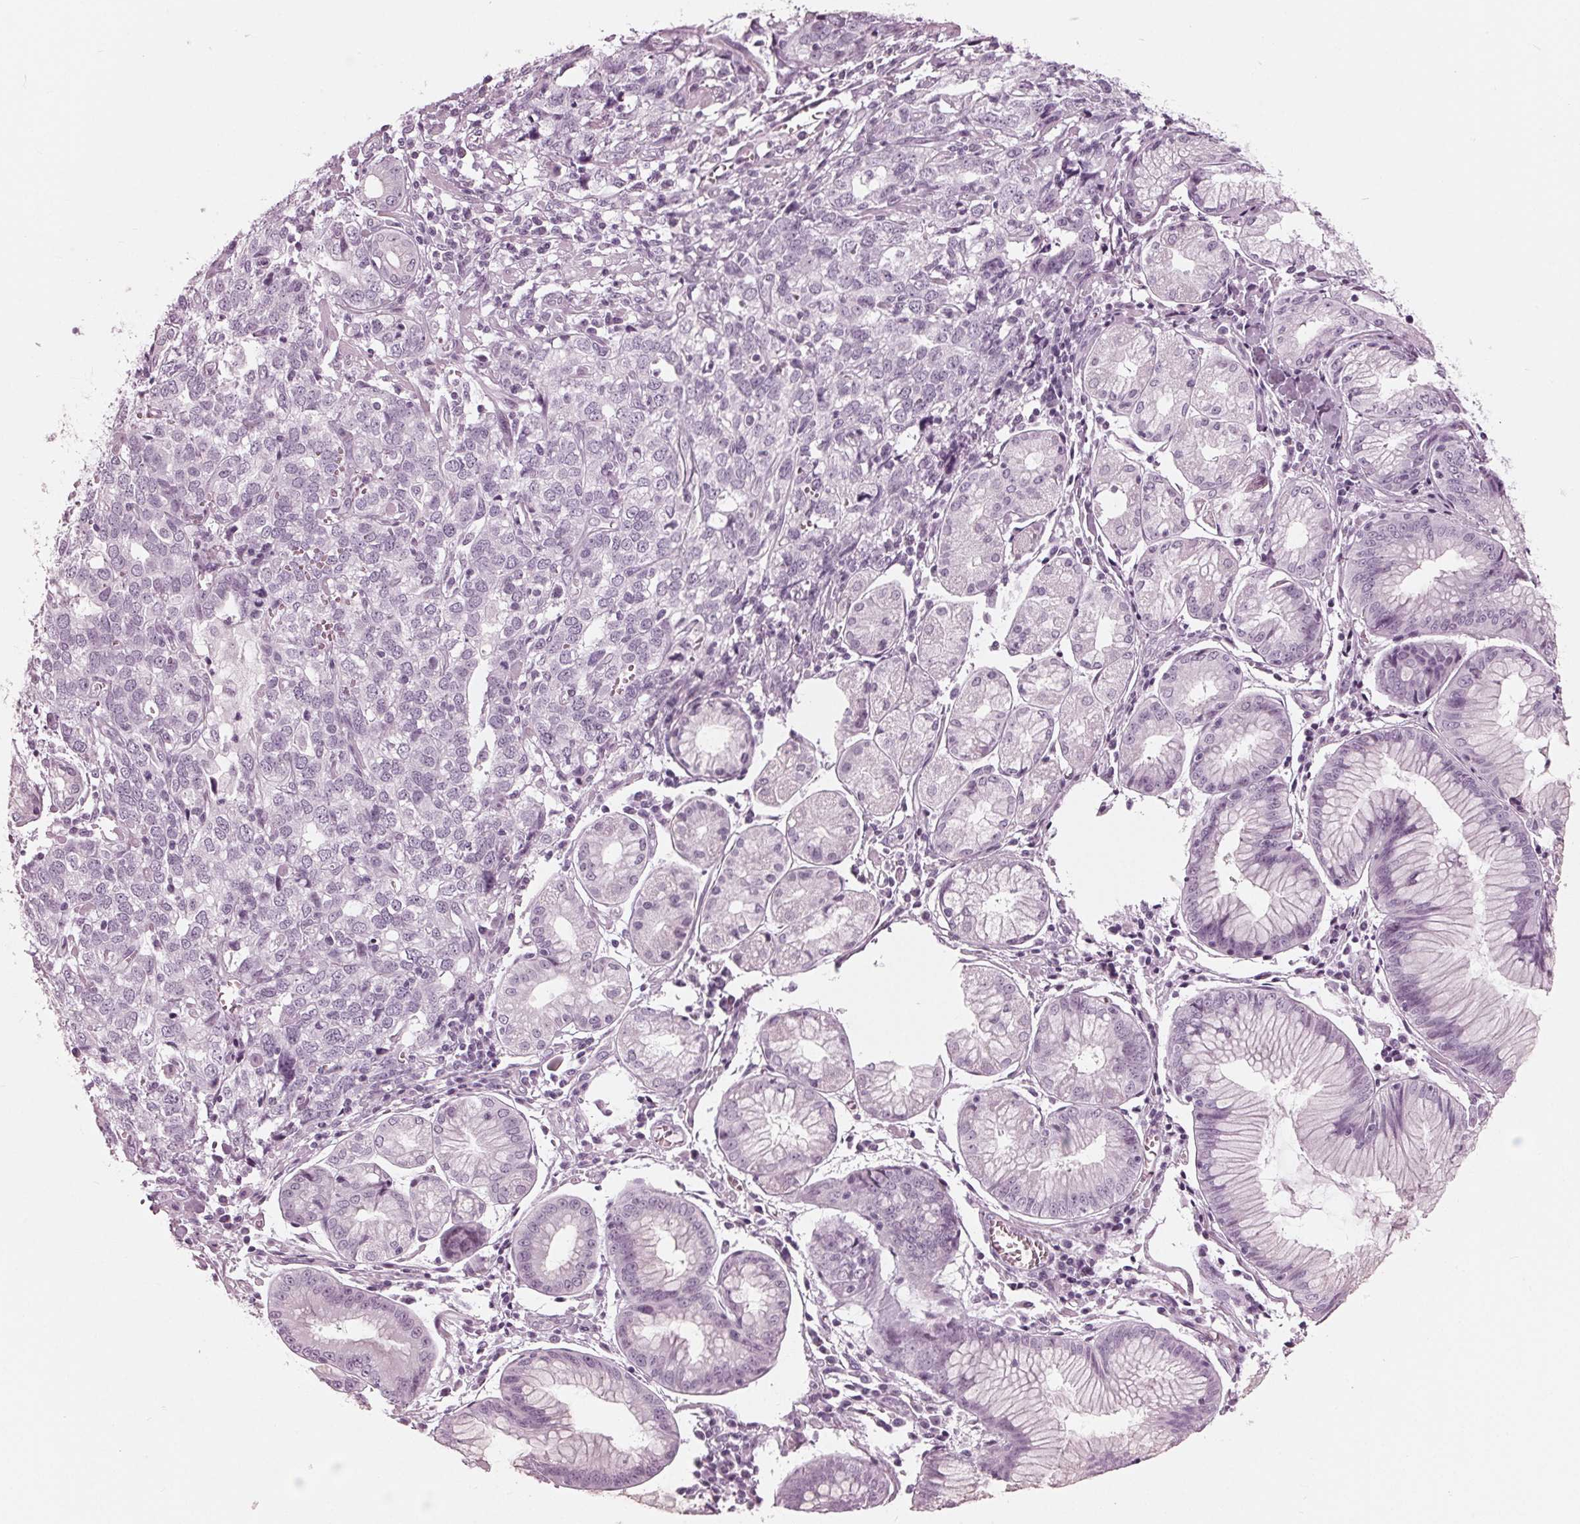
{"staining": {"intensity": "negative", "quantity": "none", "location": "none"}, "tissue": "stomach cancer", "cell_type": "Tumor cells", "image_type": "cancer", "snomed": [{"axis": "morphology", "description": "Adenocarcinoma, NOS"}, {"axis": "topography", "description": "Stomach, upper"}], "caption": "Stomach cancer (adenocarcinoma) was stained to show a protein in brown. There is no significant staining in tumor cells.", "gene": "KRT28", "patient": {"sex": "male", "age": 81}}